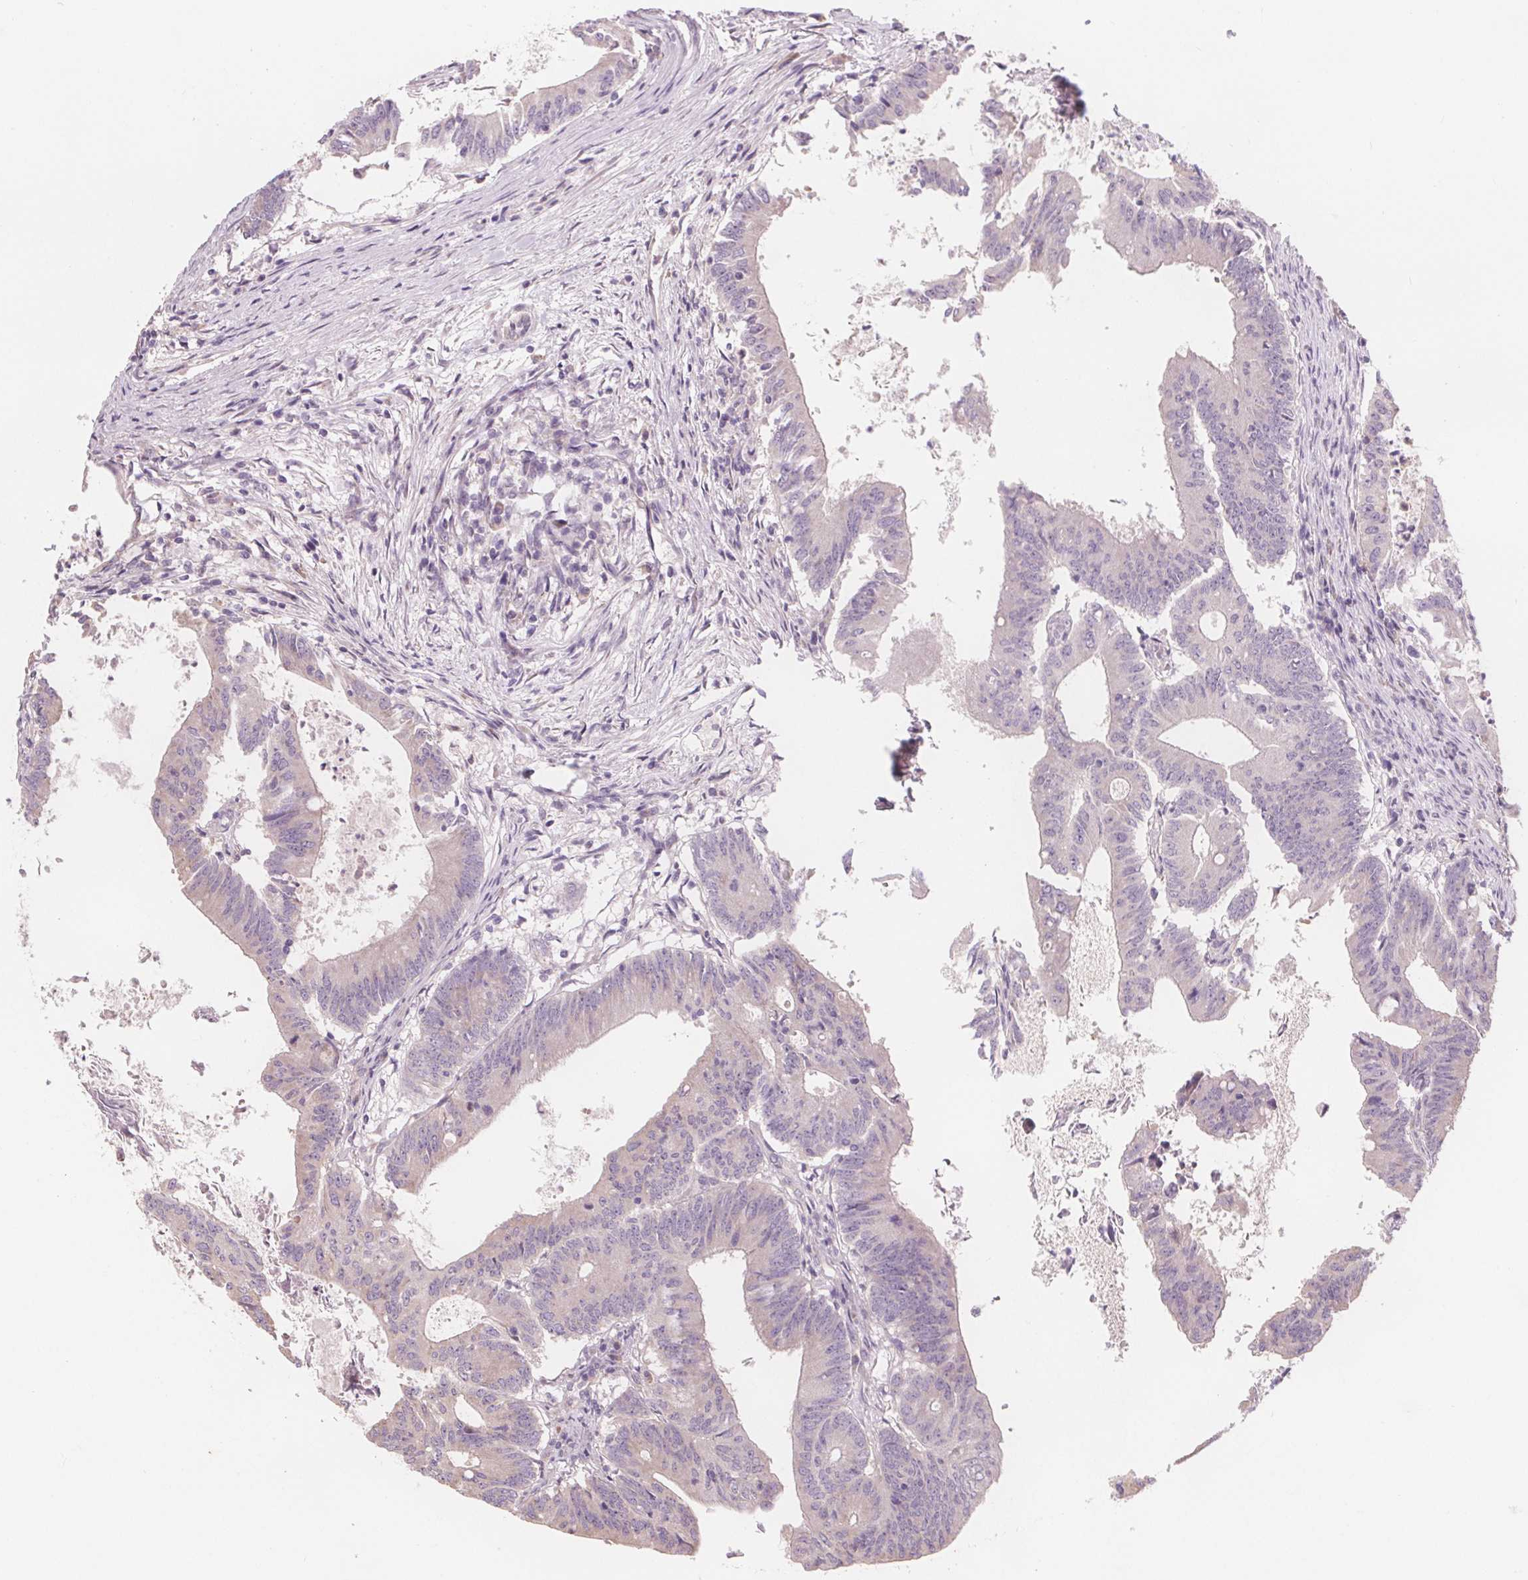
{"staining": {"intensity": "negative", "quantity": "none", "location": "none"}, "tissue": "colorectal cancer", "cell_type": "Tumor cells", "image_type": "cancer", "snomed": [{"axis": "morphology", "description": "Adenocarcinoma, NOS"}, {"axis": "topography", "description": "Colon"}], "caption": "A histopathology image of colorectal cancer stained for a protein displays no brown staining in tumor cells.", "gene": "TMEM80", "patient": {"sex": "female", "age": 70}}